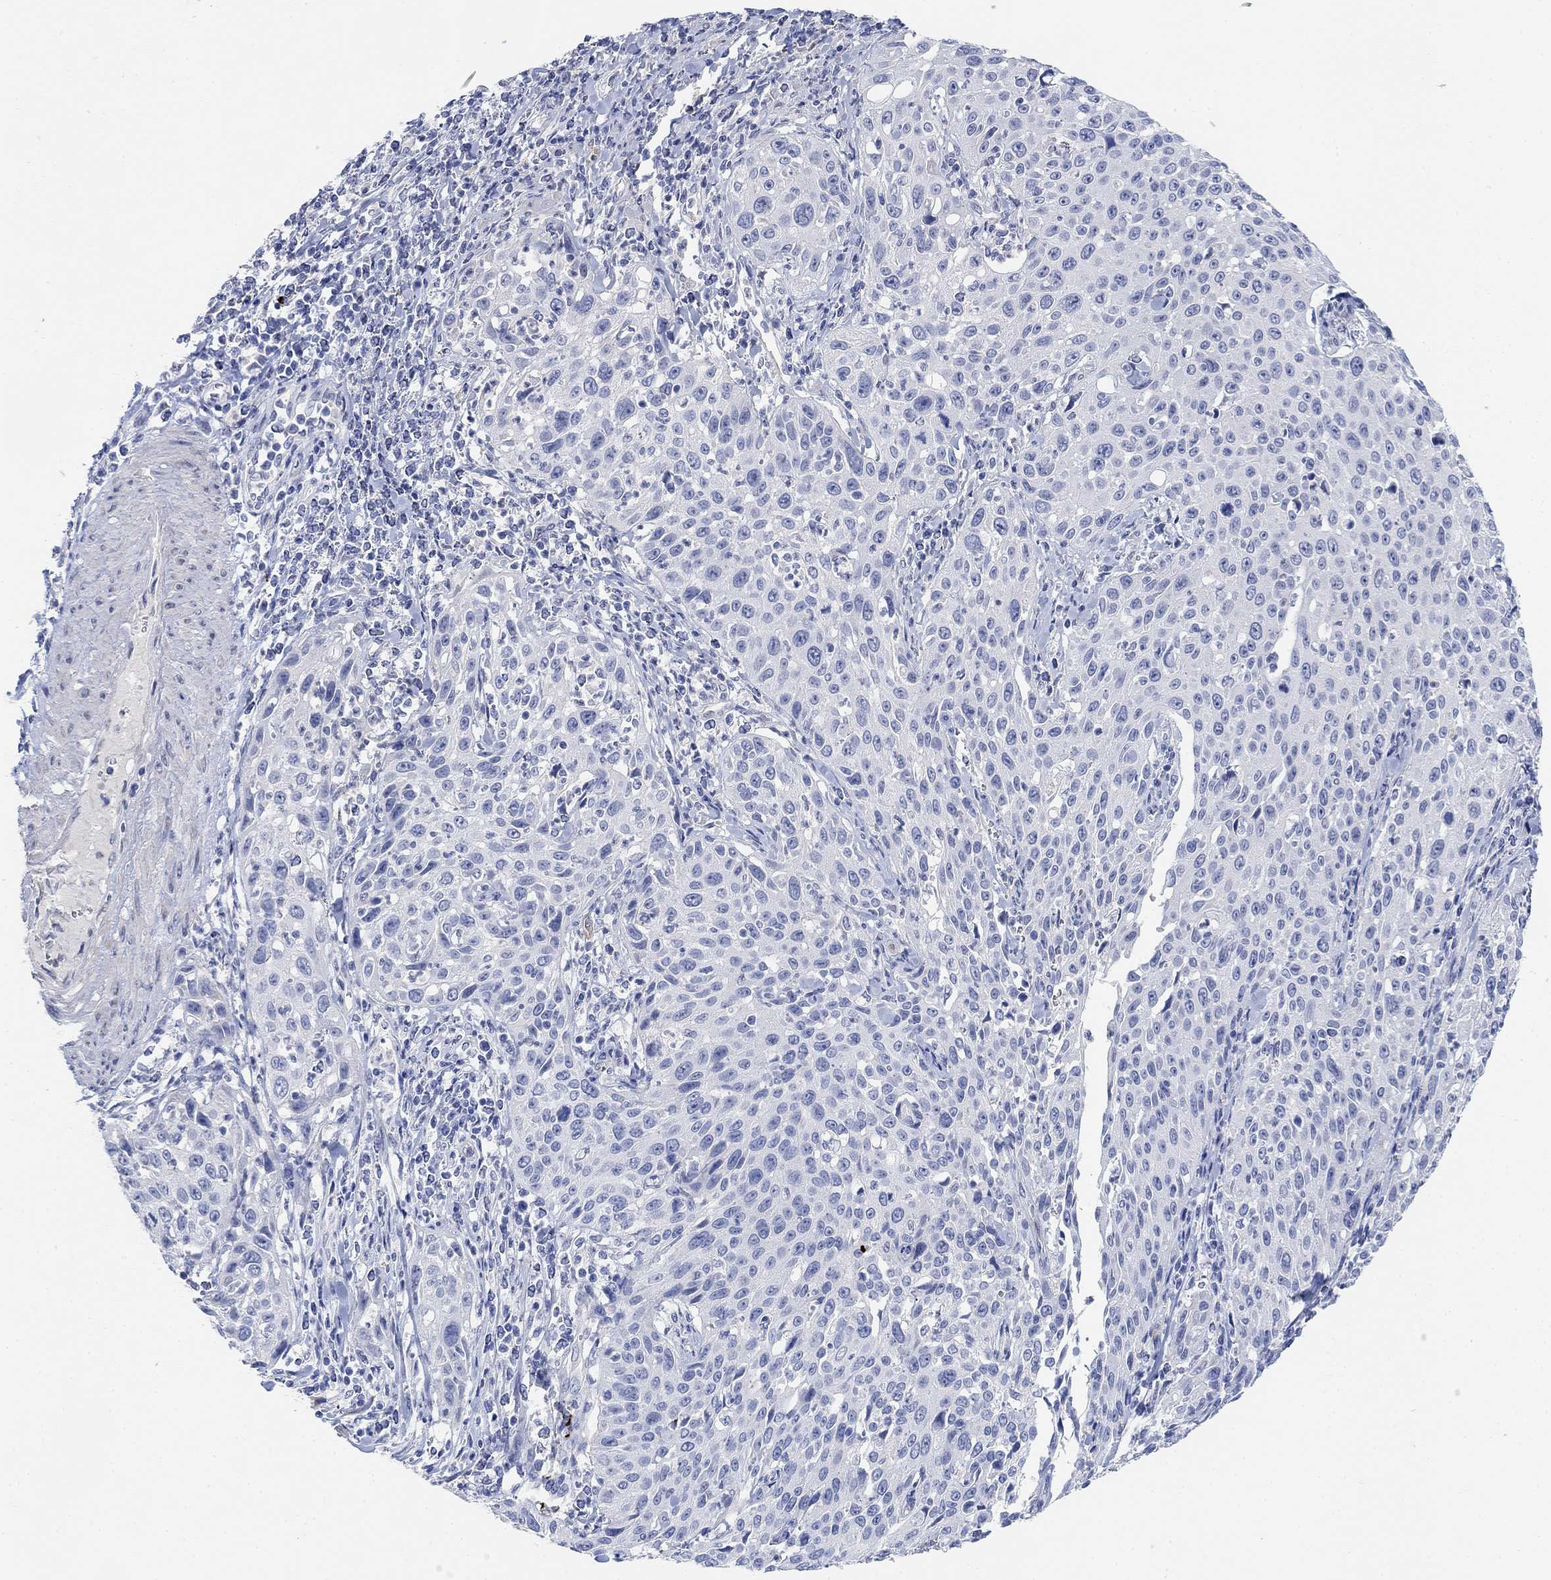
{"staining": {"intensity": "negative", "quantity": "none", "location": "none"}, "tissue": "cervical cancer", "cell_type": "Tumor cells", "image_type": "cancer", "snomed": [{"axis": "morphology", "description": "Squamous cell carcinoma, NOS"}, {"axis": "topography", "description": "Cervix"}], "caption": "A micrograph of human cervical cancer (squamous cell carcinoma) is negative for staining in tumor cells.", "gene": "VAT1L", "patient": {"sex": "female", "age": 26}}